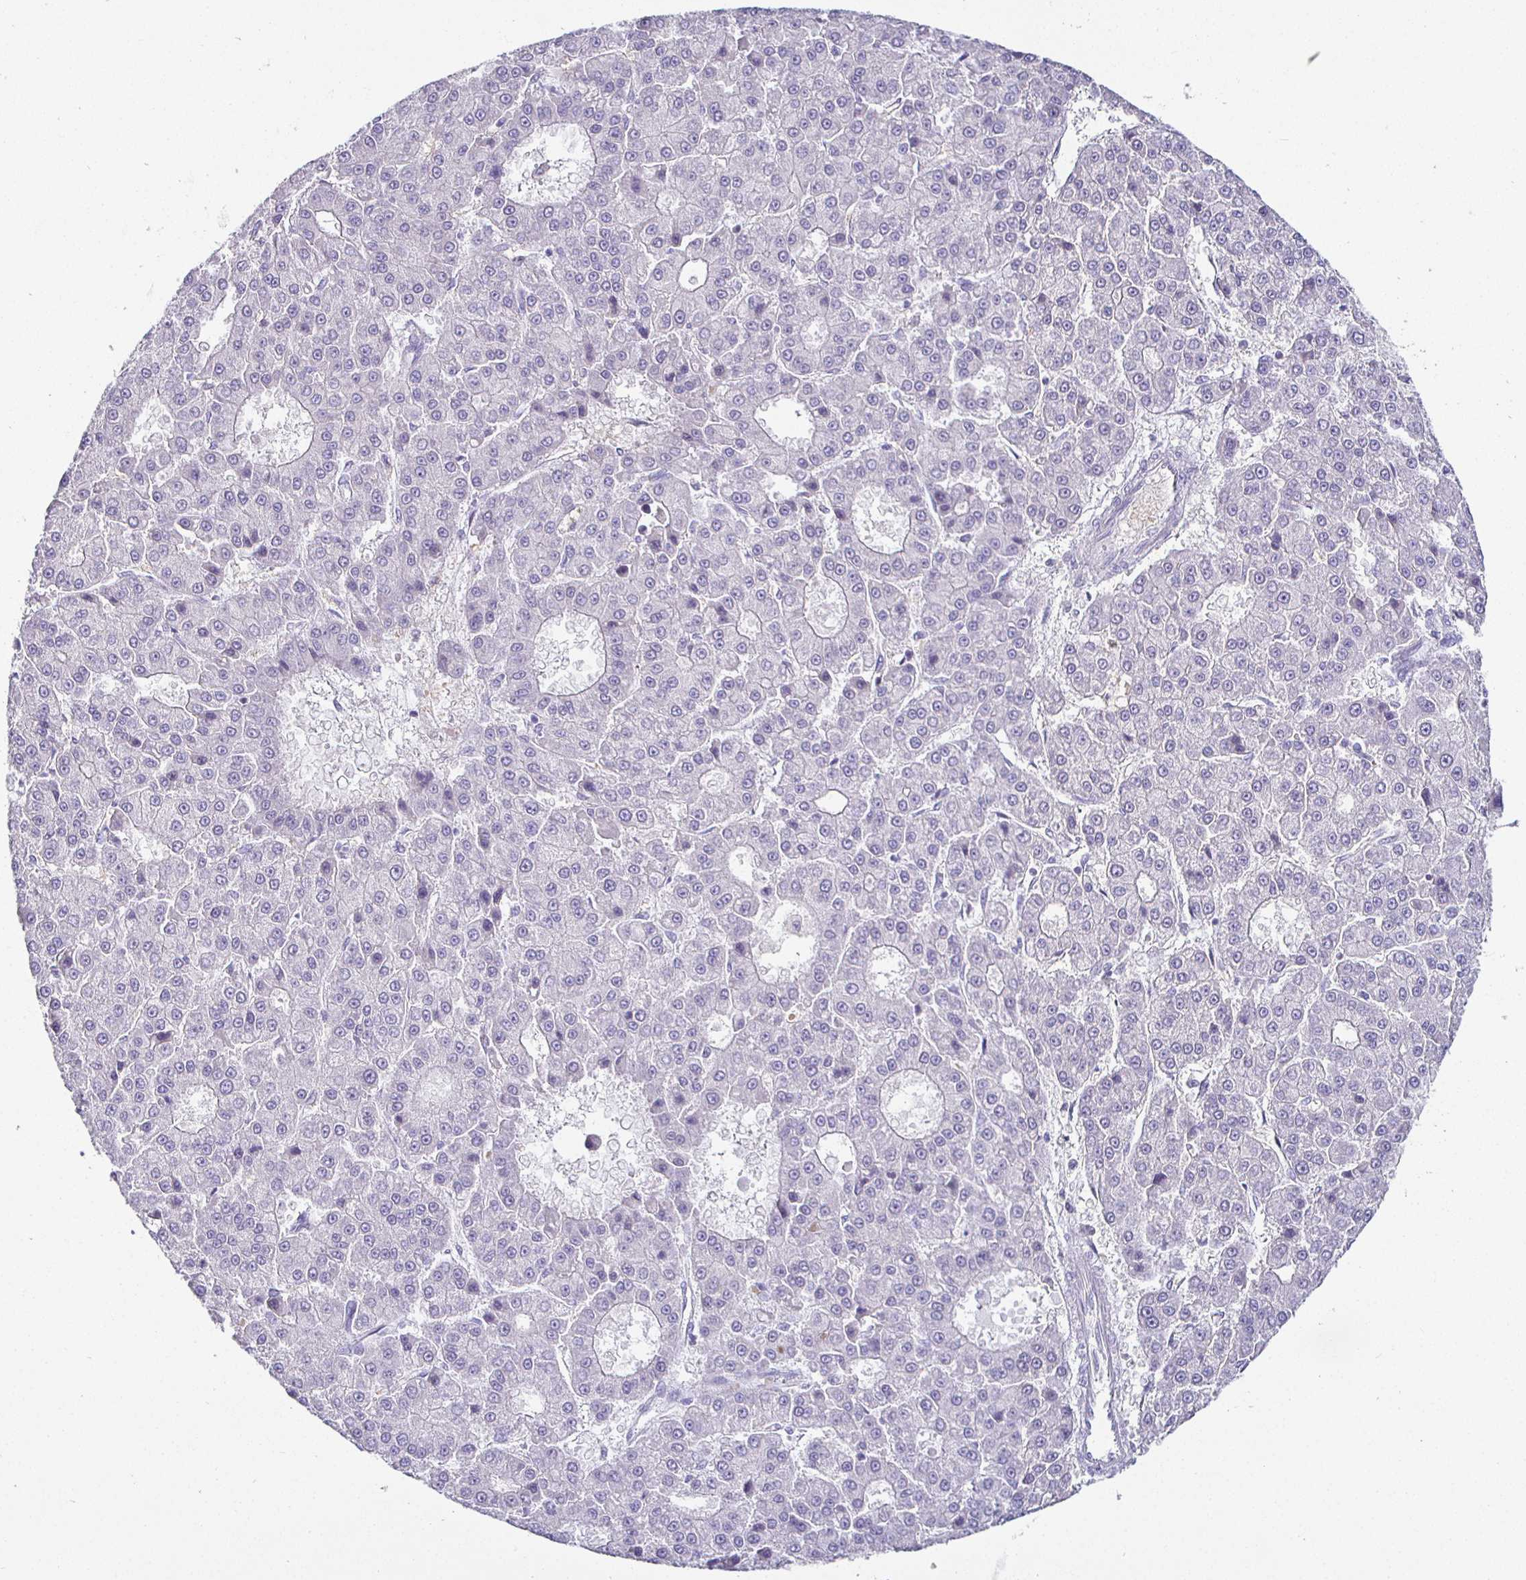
{"staining": {"intensity": "negative", "quantity": "none", "location": "none"}, "tissue": "liver cancer", "cell_type": "Tumor cells", "image_type": "cancer", "snomed": [{"axis": "morphology", "description": "Carcinoma, Hepatocellular, NOS"}, {"axis": "topography", "description": "Liver"}], "caption": "Immunohistochemical staining of human hepatocellular carcinoma (liver) reveals no significant staining in tumor cells.", "gene": "SIRPA", "patient": {"sex": "male", "age": 70}}